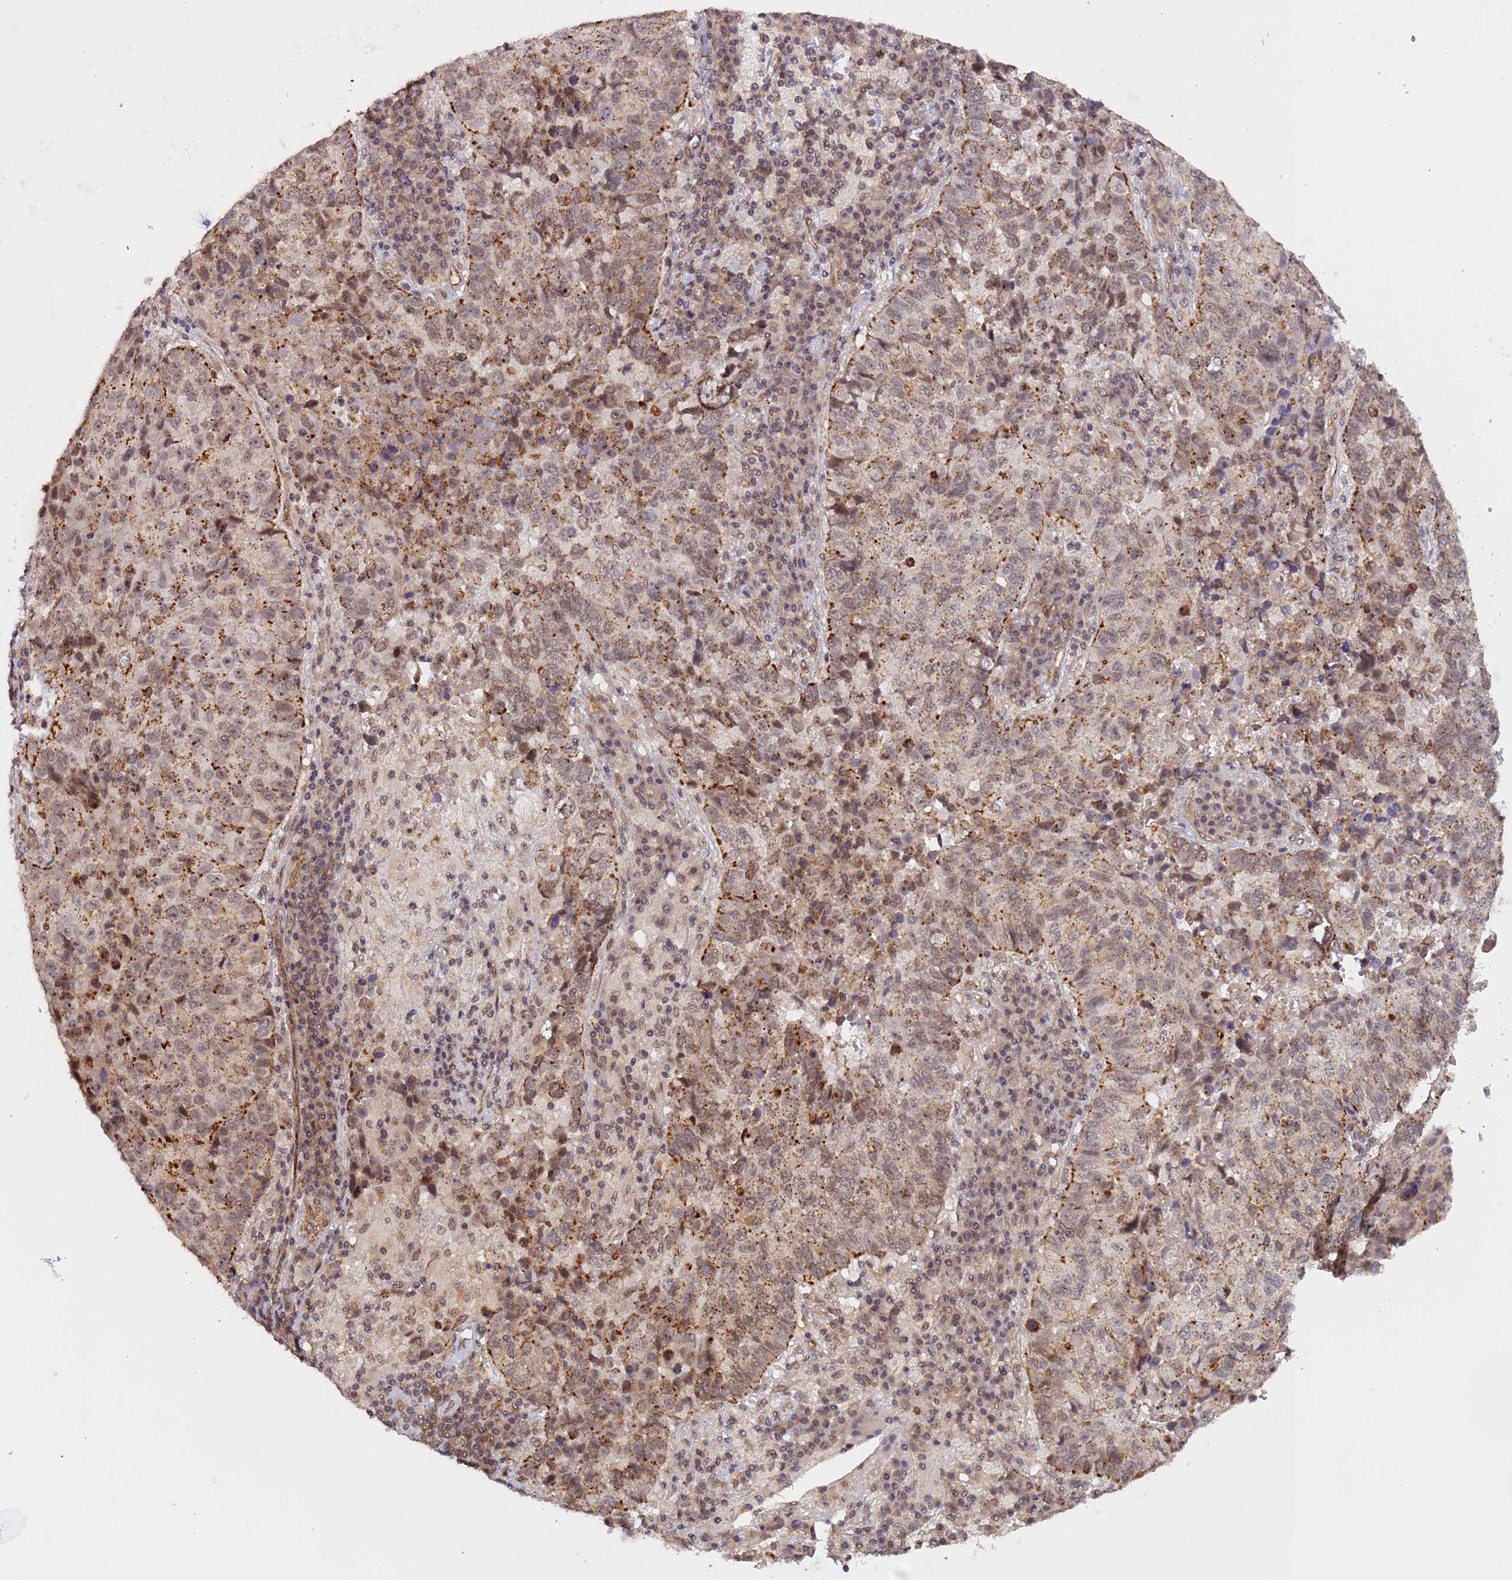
{"staining": {"intensity": "moderate", "quantity": "25%-75%", "location": "cytoplasmic/membranous,nuclear"}, "tissue": "lung cancer", "cell_type": "Tumor cells", "image_type": "cancer", "snomed": [{"axis": "morphology", "description": "Squamous cell carcinoma, NOS"}, {"axis": "topography", "description": "Lung"}], "caption": "The photomicrograph shows a brown stain indicating the presence of a protein in the cytoplasmic/membranous and nuclear of tumor cells in lung cancer (squamous cell carcinoma).", "gene": "EMC2", "patient": {"sex": "male", "age": 73}}